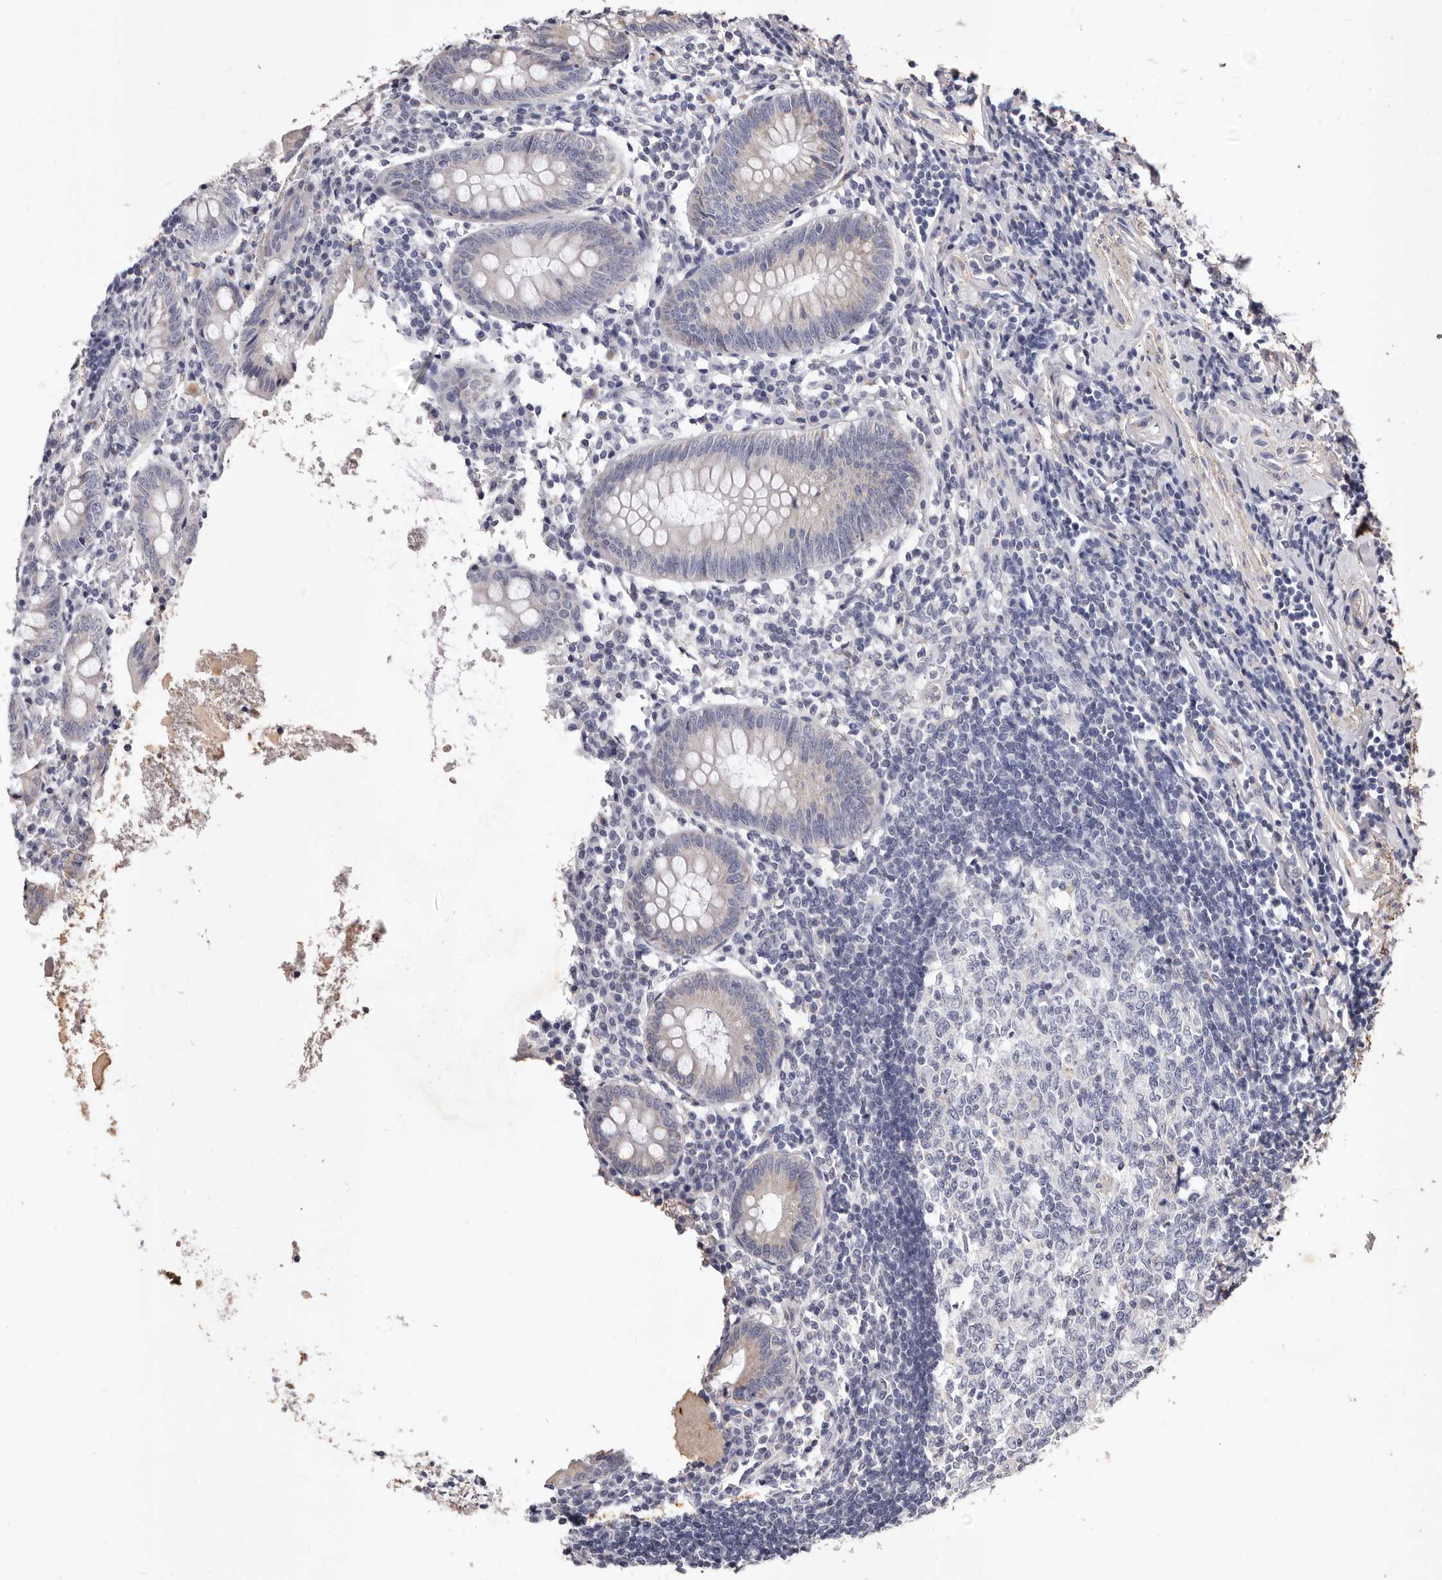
{"staining": {"intensity": "moderate", "quantity": "25%-75%", "location": "cytoplasmic/membranous"}, "tissue": "appendix", "cell_type": "Glandular cells", "image_type": "normal", "snomed": [{"axis": "morphology", "description": "Normal tissue, NOS"}, {"axis": "topography", "description": "Appendix"}], "caption": "Appendix stained with immunohistochemistry (IHC) reveals moderate cytoplasmic/membranous staining in approximately 25%-75% of glandular cells.", "gene": "CXCL14", "patient": {"sex": "female", "age": 54}}